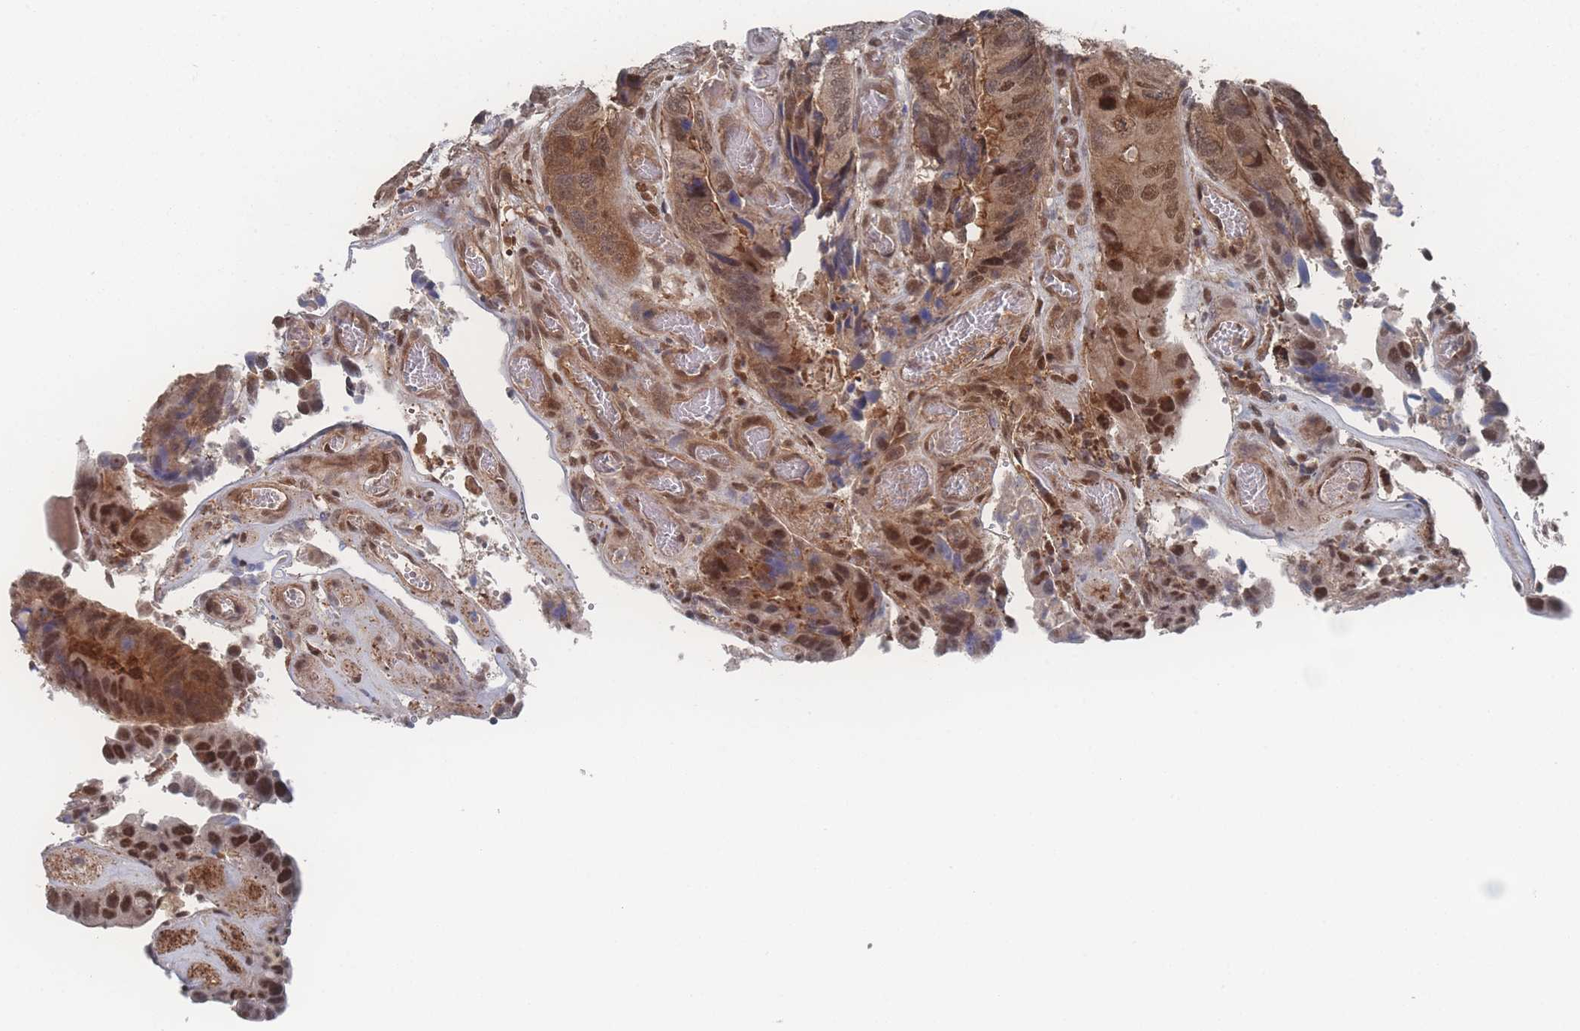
{"staining": {"intensity": "moderate", "quantity": ">75%", "location": "cytoplasmic/membranous,nuclear"}, "tissue": "colorectal cancer", "cell_type": "Tumor cells", "image_type": "cancer", "snomed": [{"axis": "morphology", "description": "Adenocarcinoma, NOS"}, {"axis": "topography", "description": "Colon"}], "caption": "Human colorectal cancer stained for a protein (brown) displays moderate cytoplasmic/membranous and nuclear positive expression in approximately >75% of tumor cells.", "gene": "PSMA1", "patient": {"sex": "male", "age": 84}}